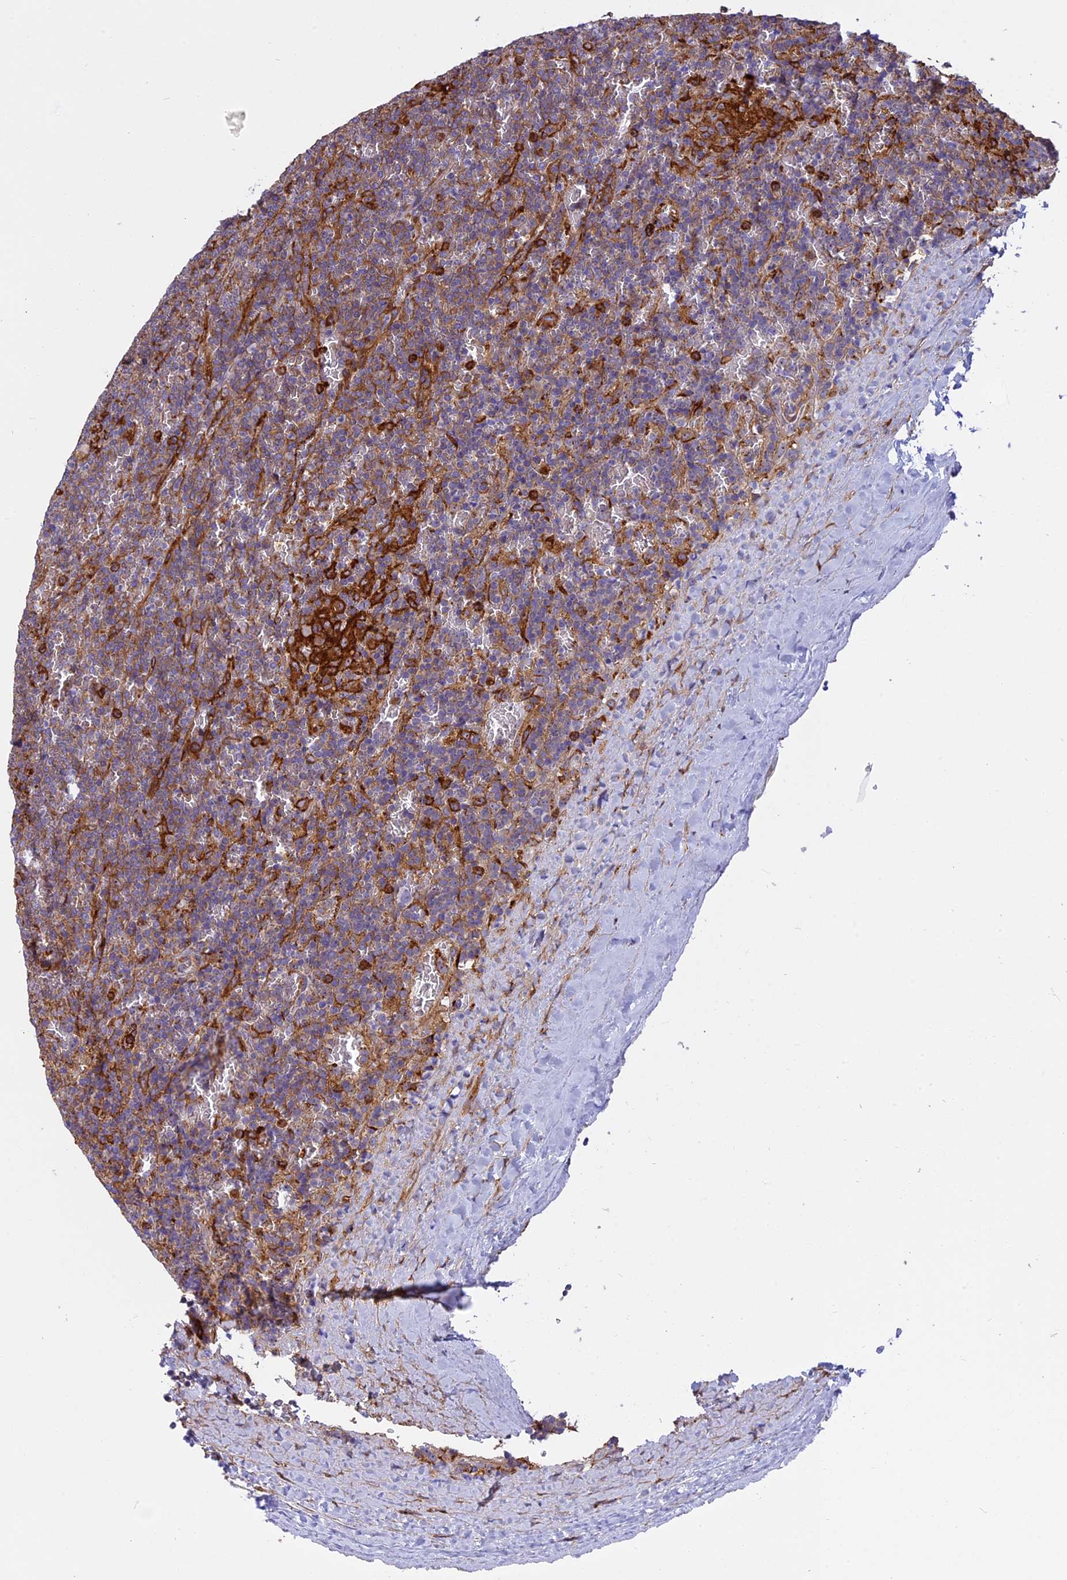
{"staining": {"intensity": "moderate", "quantity": "25%-75%", "location": "cytoplasmic/membranous"}, "tissue": "lymphoma", "cell_type": "Tumor cells", "image_type": "cancer", "snomed": [{"axis": "morphology", "description": "Malignant lymphoma, non-Hodgkin's type, Low grade"}, {"axis": "topography", "description": "Spleen"}], "caption": "A medium amount of moderate cytoplasmic/membranous expression is appreciated in about 25%-75% of tumor cells in low-grade malignant lymphoma, non-Hodgkin's type tissue.", "gene": "EHBP1L1", "patient": {"sex": "female", "age": 19}}